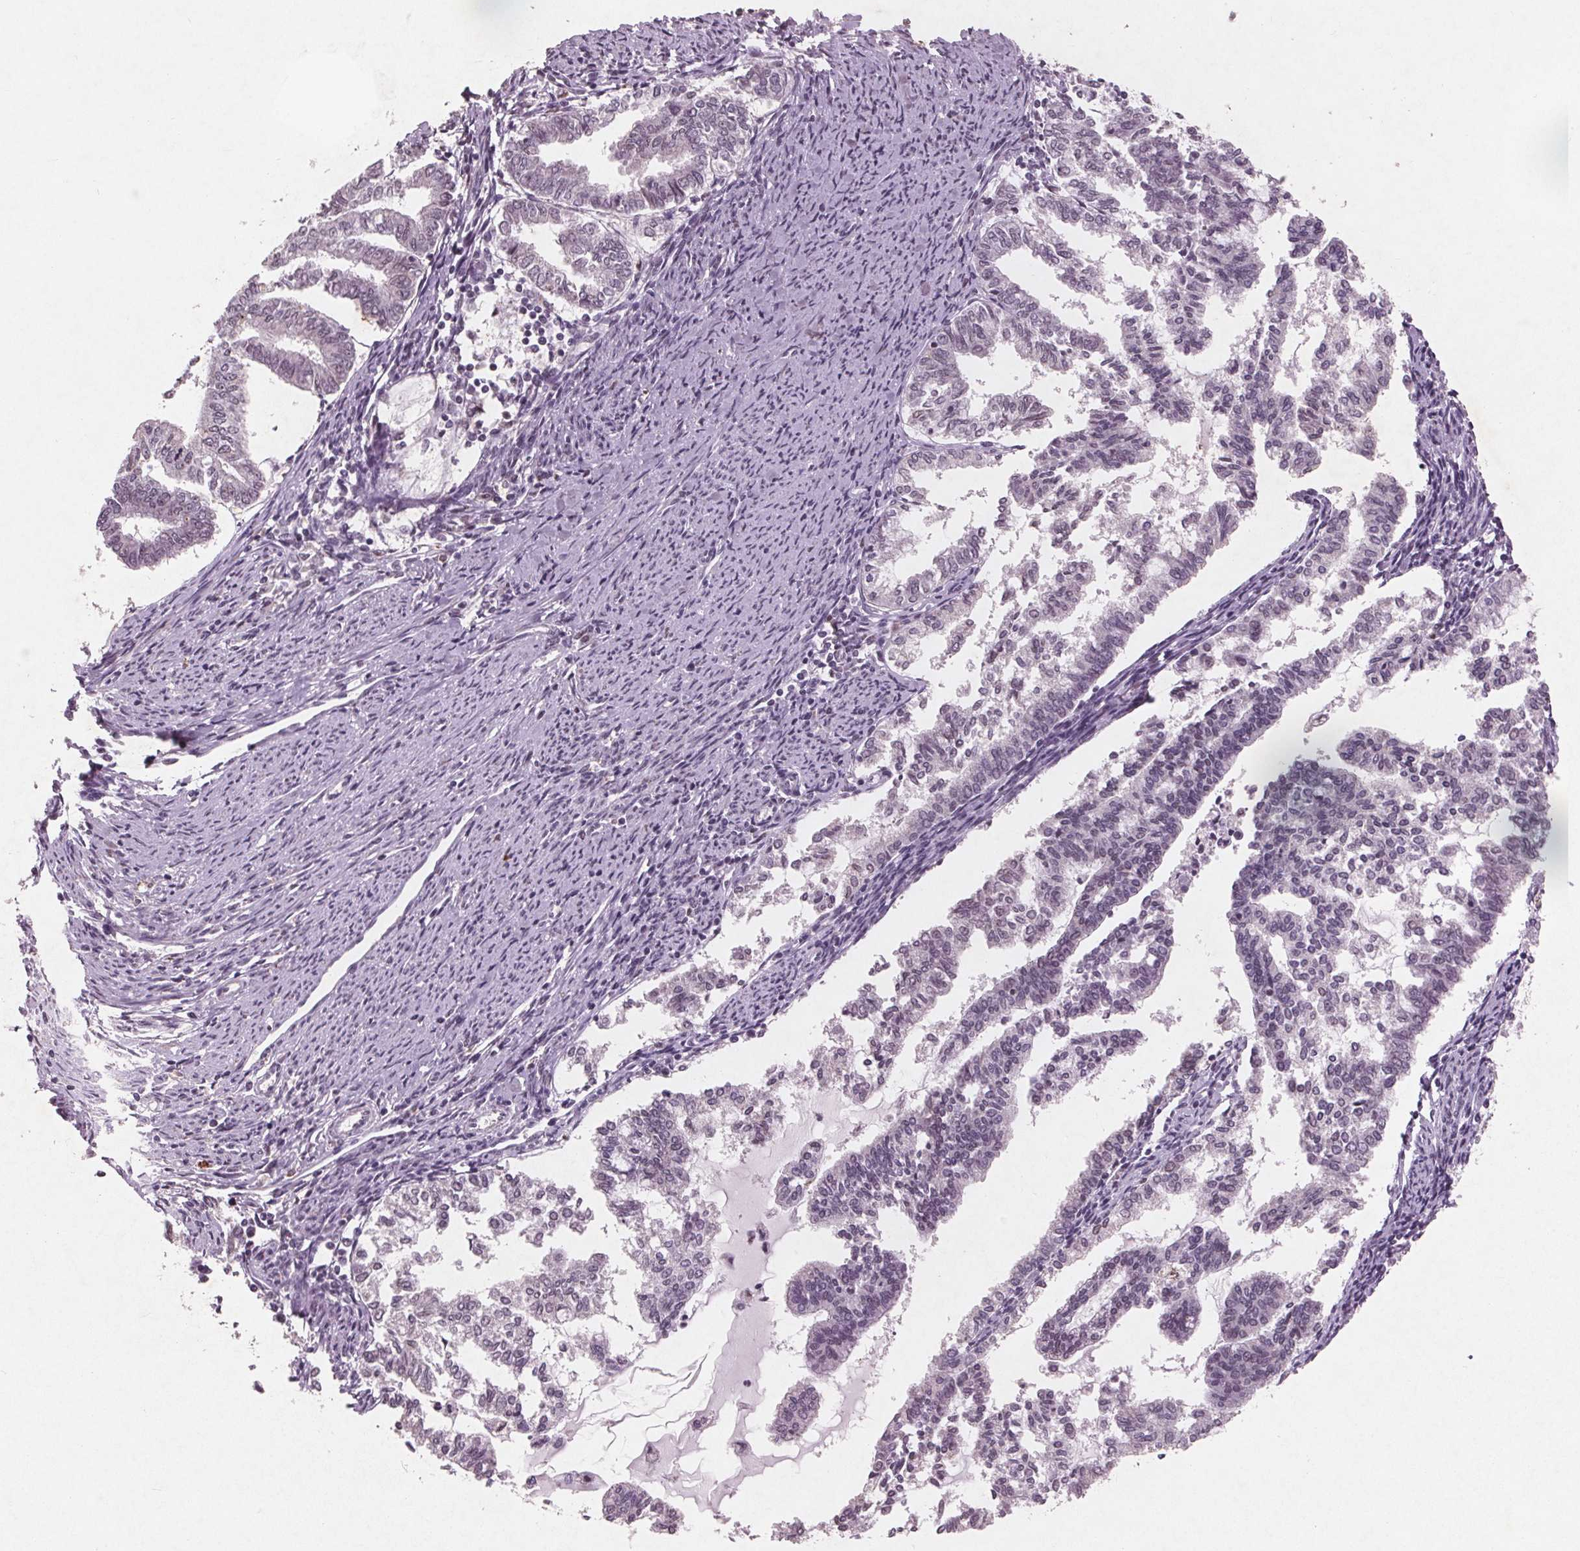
{"staining": {"intensity": "negative", "quantity": "none", "location": "none"}, "tissue": "endometrial cancer", "cell_type": "Tumor cells", "image_type": "cancer", "snomed": [{"axis": "morphology", "description": "Adenocarcinoma, NOS"}, {"axis": "topography", "description": "Endometrium"}], "caption": "Immunohistochemistry (IHC) image of endometrial cancer stained for a protein (brown), which shows no staining in tumor cells.", "gene": "RPS6KA2", "patient": {"sex": "female", "age": 79}}